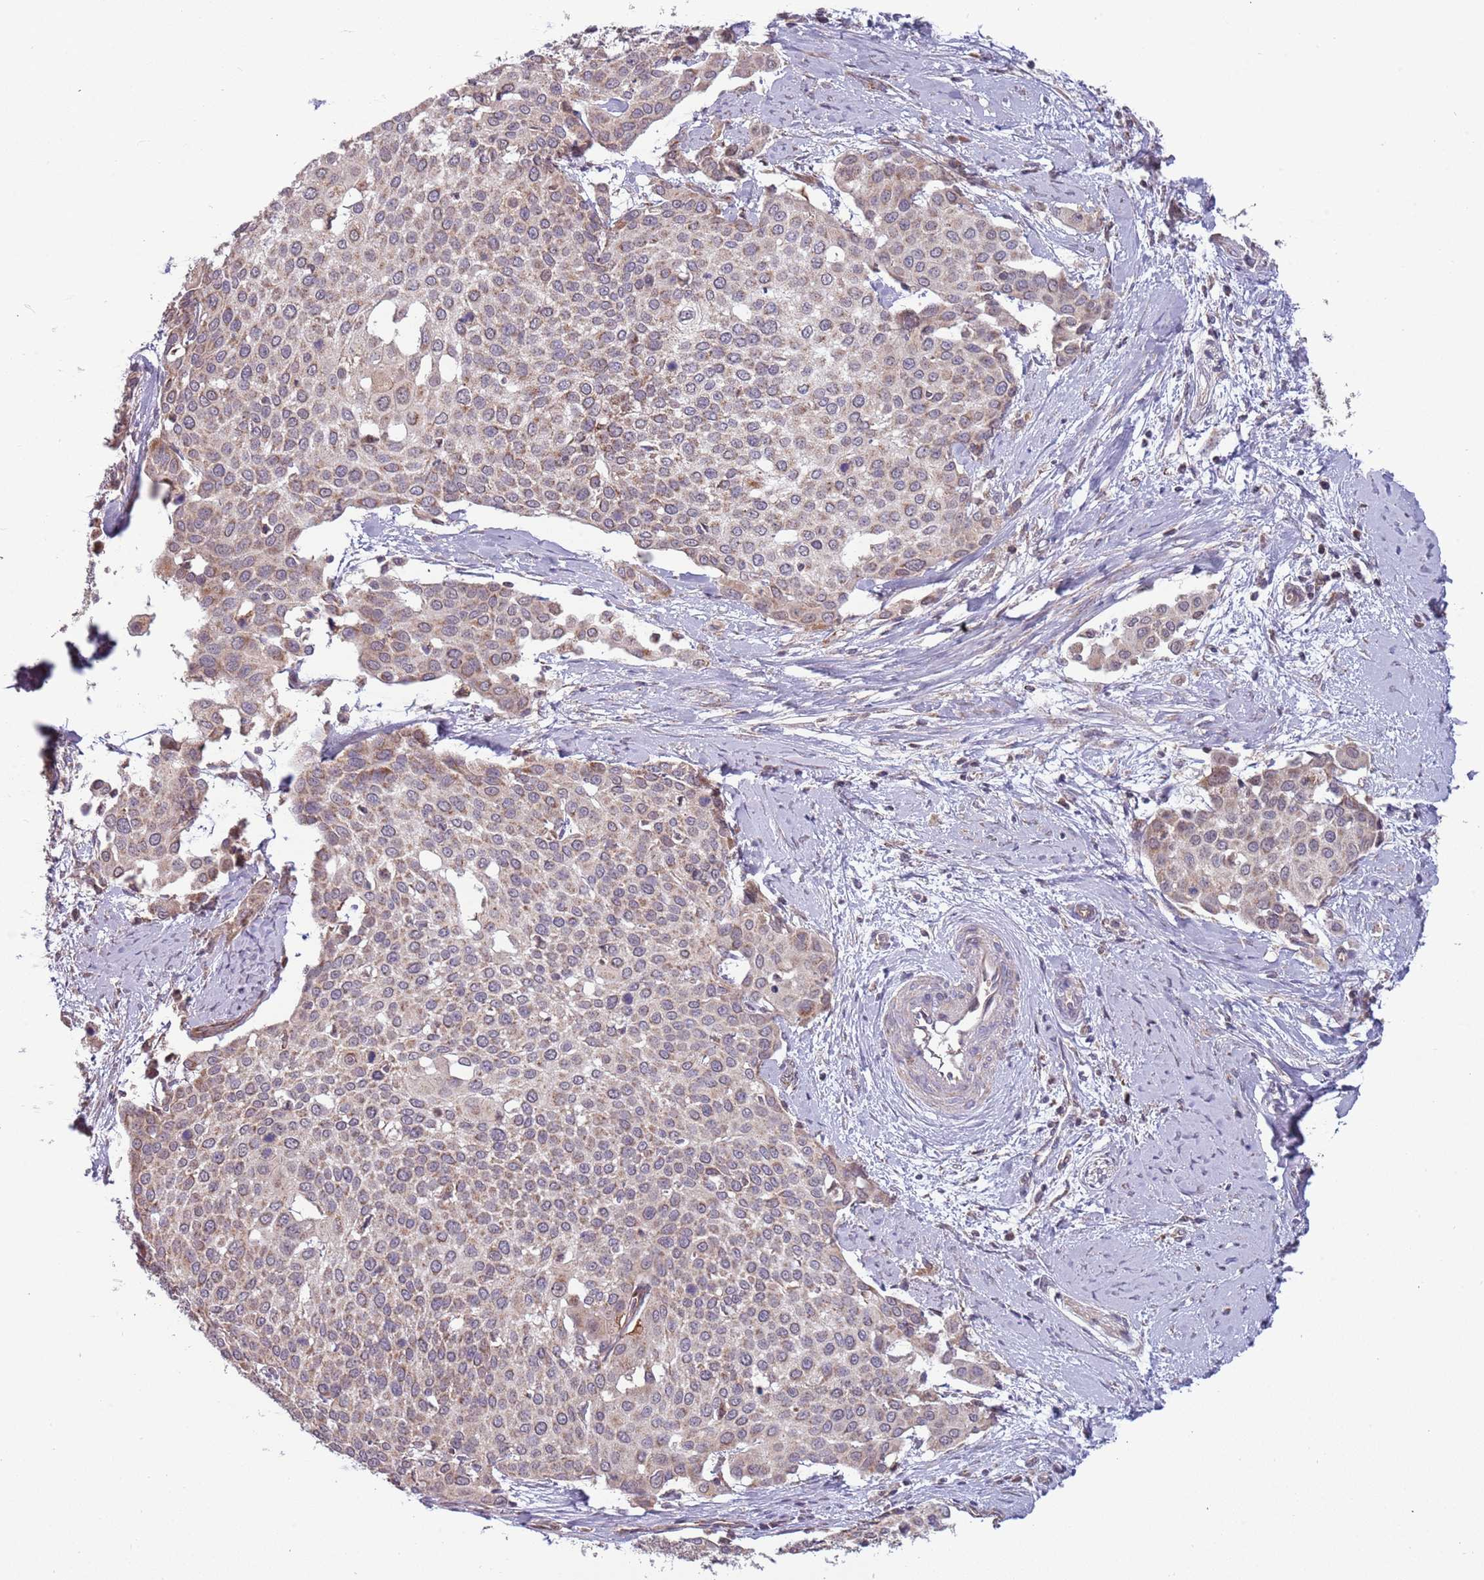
{"staining": {"intensity": "weak", "quantity": "25%-75%", "location": "cytoplasmic/membranous"}, "tissue": "cervical cancer", "cell_type": "Tumor cells", "image_type": "cancer", "snomed": [{"axis": "morphology", "description": "Squamous cell carcinoma, NOS"}, {"axis": "topography", "description": "Cervix"}], "caption": "High-power microscopy captured an IHC histopathology image of squamous cell carcinoma (cervical), revealing weak cytoplasmic/membranous staining in approximately 25%-75% of tumor cells.", "gene": "RNF181", "patient": {"sex": "female", "age": 44}}